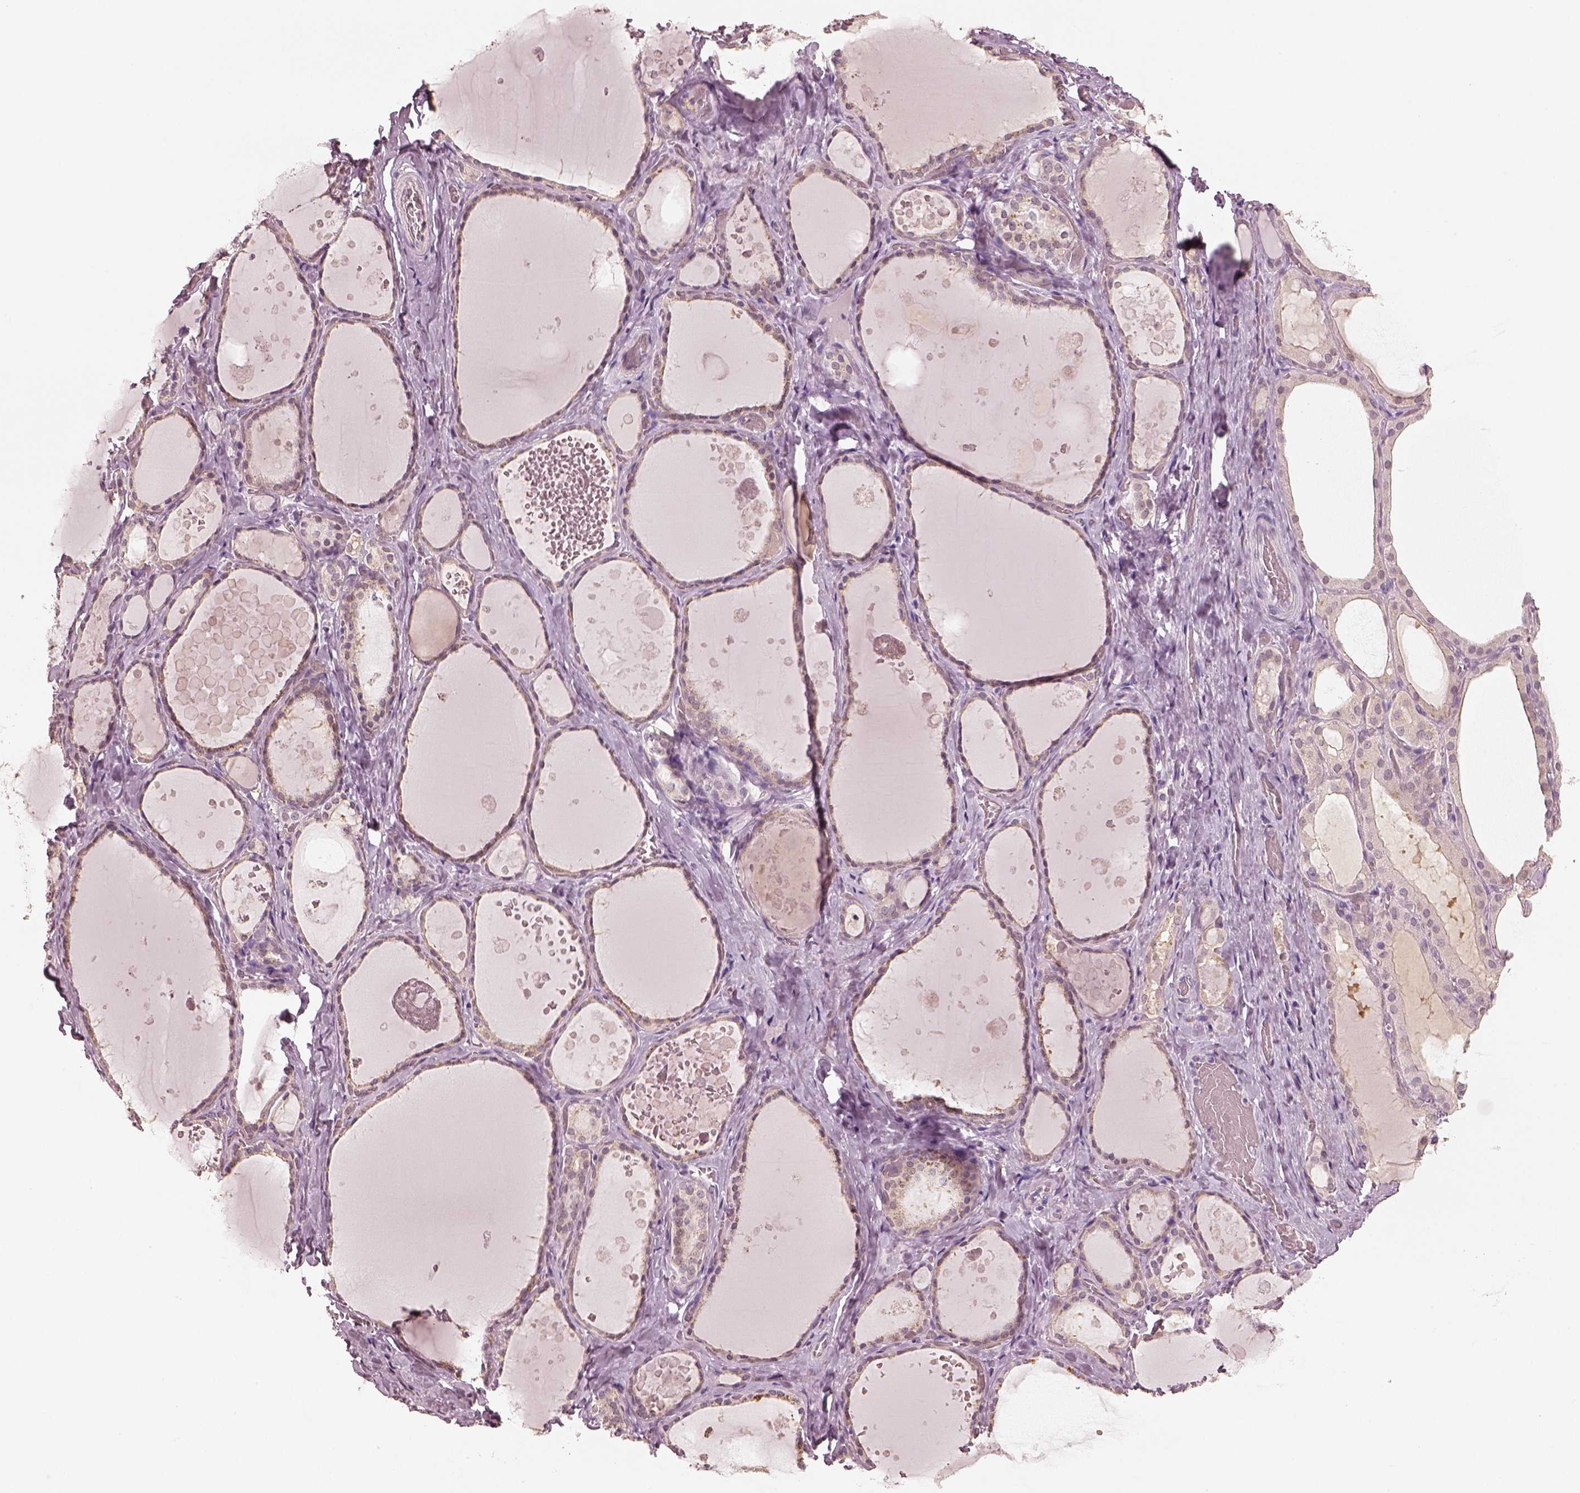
{"staining": {"intensity": "weak", "quantity": ">75%", "location": "cytoplasmic/membranous"}, "tissue": "thyroid gland", "cell_type": "Glandular cells", "image_type": "normal", "snomed": [{"axis": "morphology", "description": "Normal tissue, NOS"}, {"axis": "topography", "description": "Thyroid gland"}], "caption": "High-power microscopy captured an immunohistochemistry (IHC) micrograph of benign thyroid gland, revealing weak cytoplasmic/membranous staining in about >75% of glandular cells.", "gene": "EGR4", "patient": {"sex": "female", "age": 56}}